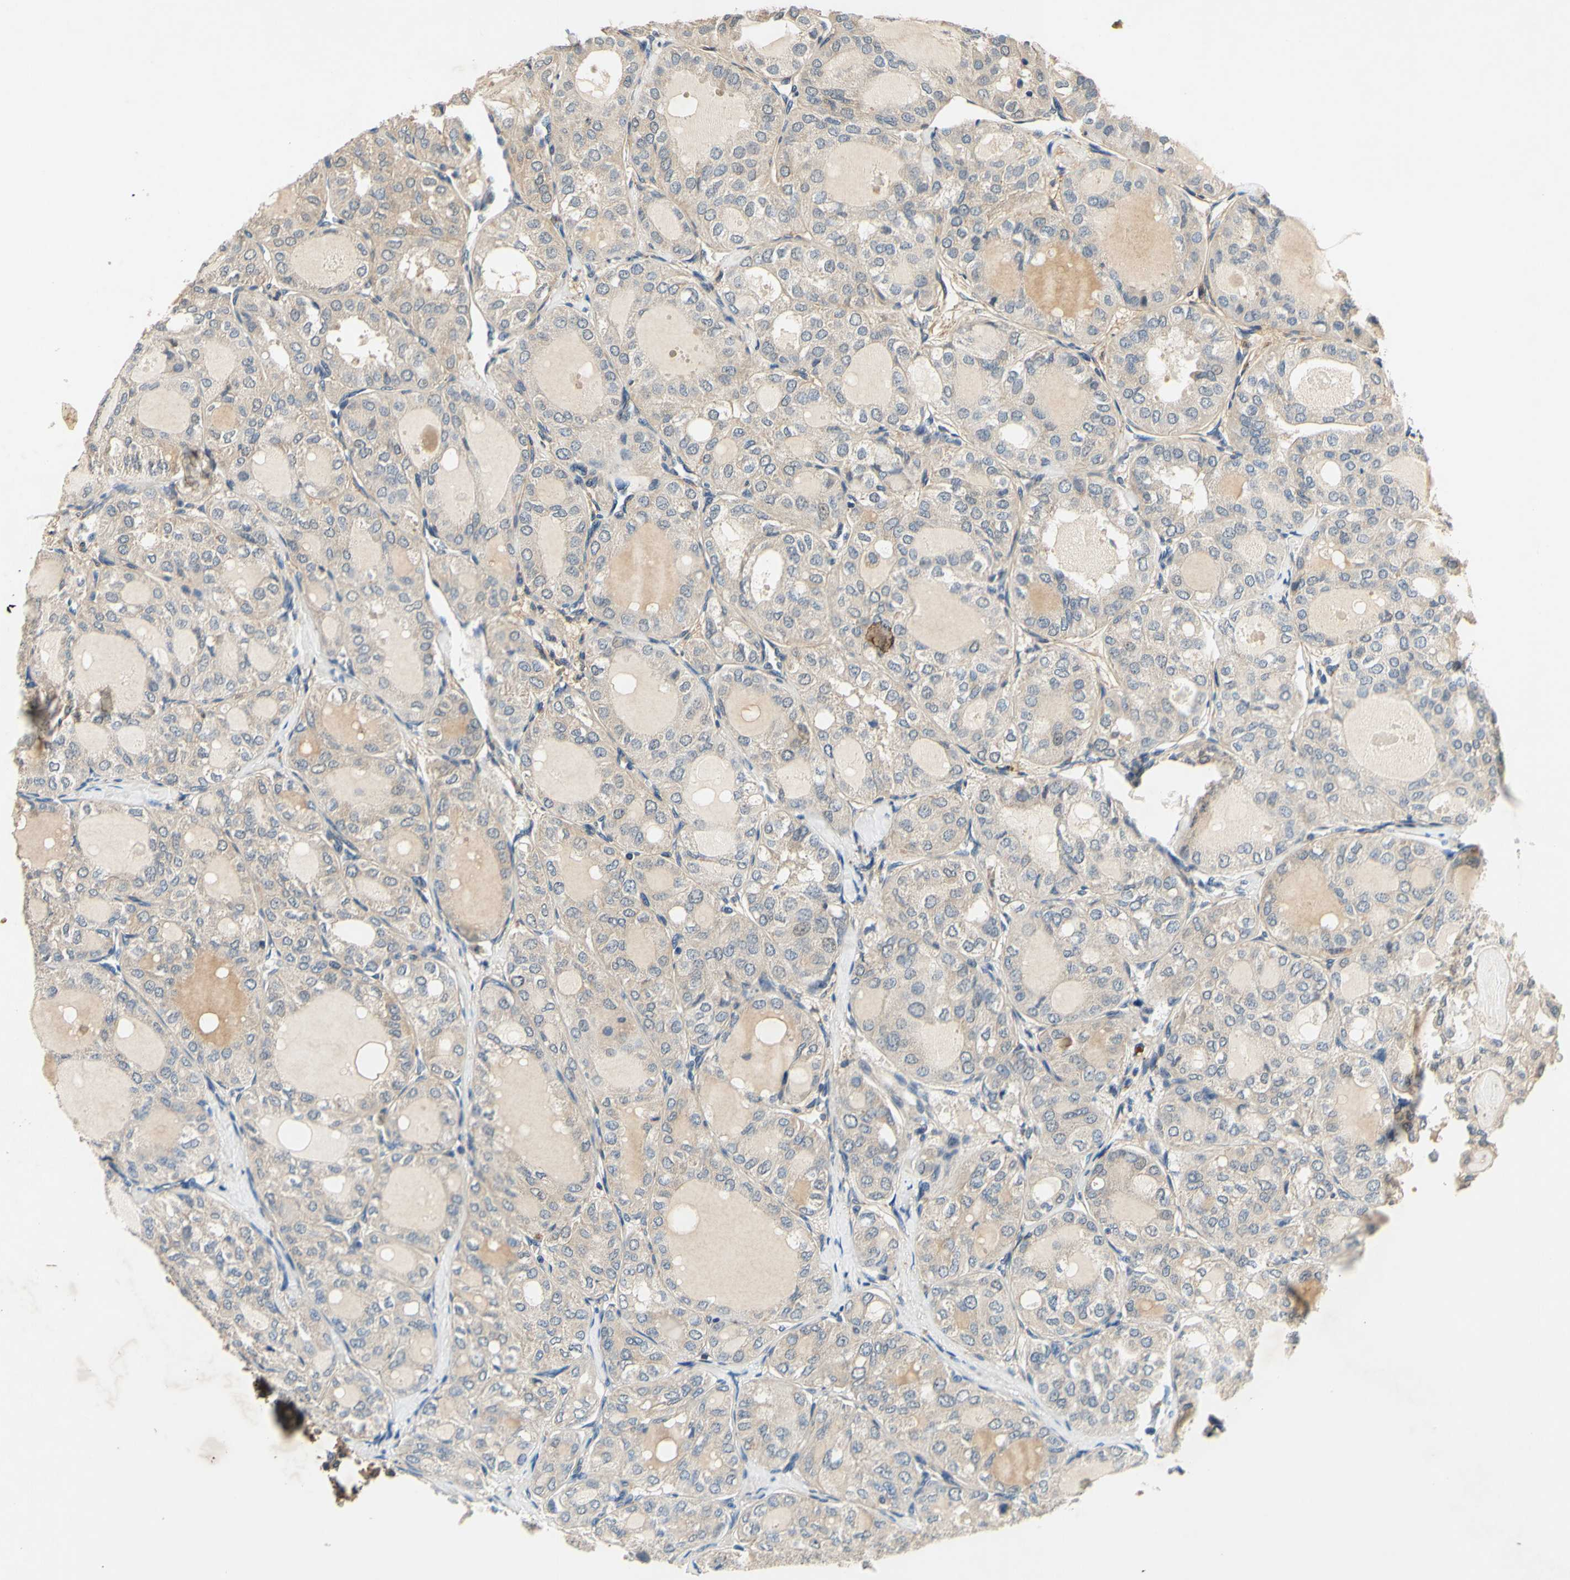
{"staining": {"intensity": "weak", "quantity": "<25%", "location": "cytoplasmic/membranous"}, "tissue": "thyroid cancer", "cell_type": "Tumor cells", "image_type": "cancer", "snomed": [{"axis": "morphology", "description": "Follicular adenoma carcinoma, NOS"}, {"axis": "topography", "description": "Thyroid gland"}], "caption": "This is a image of immunohistochemistry staining of thyroid follicular adenoma carcinoma, which shows no staining in tumor cells.", "gene": "PLA2G4A", "patient": {"sex": "male", "age": 75}}